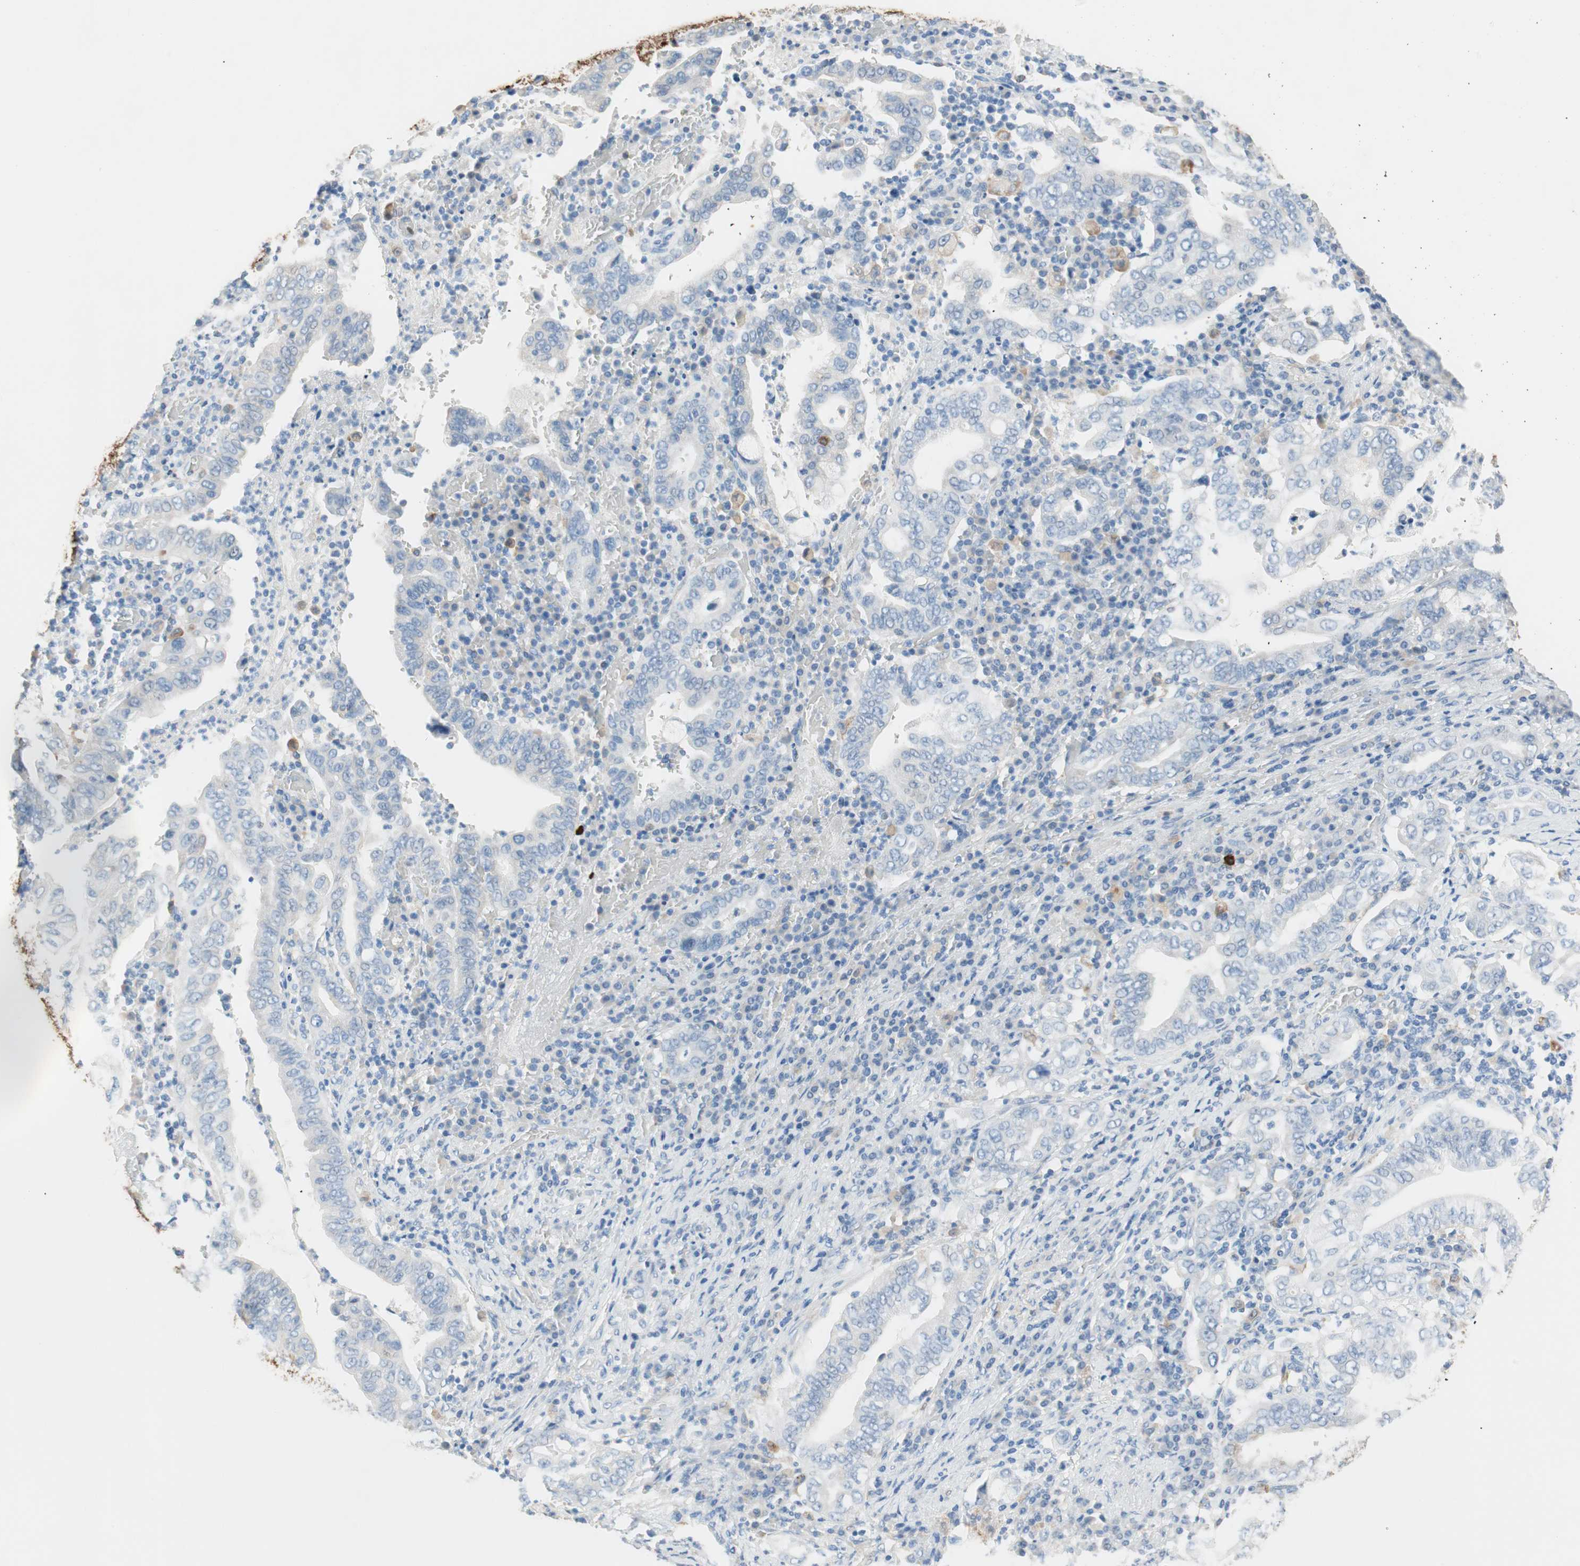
{"staining": {"intensity": "negative", "quantity": "none", "location": "none"}, "tissue": "stomach cancer", "cell_type": "Tumor cells", "image_type": "cancer", "snomed": [{"axis": "morphology", "description": "Normal tissue, NOS"}, {"axis": "morphology", "description": "Adenocarcinoma, NOS"}, {"axis": "topography", "description": "Esophagus"}, {"axis": "topography", "description": "Stomach, upper"}, {"axis": "topography", "description": "Peripheral nerve tissue"}], "caption": "IHC of stomach cancer (adenocarcinoma) shows no positivity in tumor cells. (DAB (3,3'-diaminobenzidine) immunohistochemistry (IHC), high magnification).", "gene": "GLUL", "patient": {"sex": "male", "age": 62}}